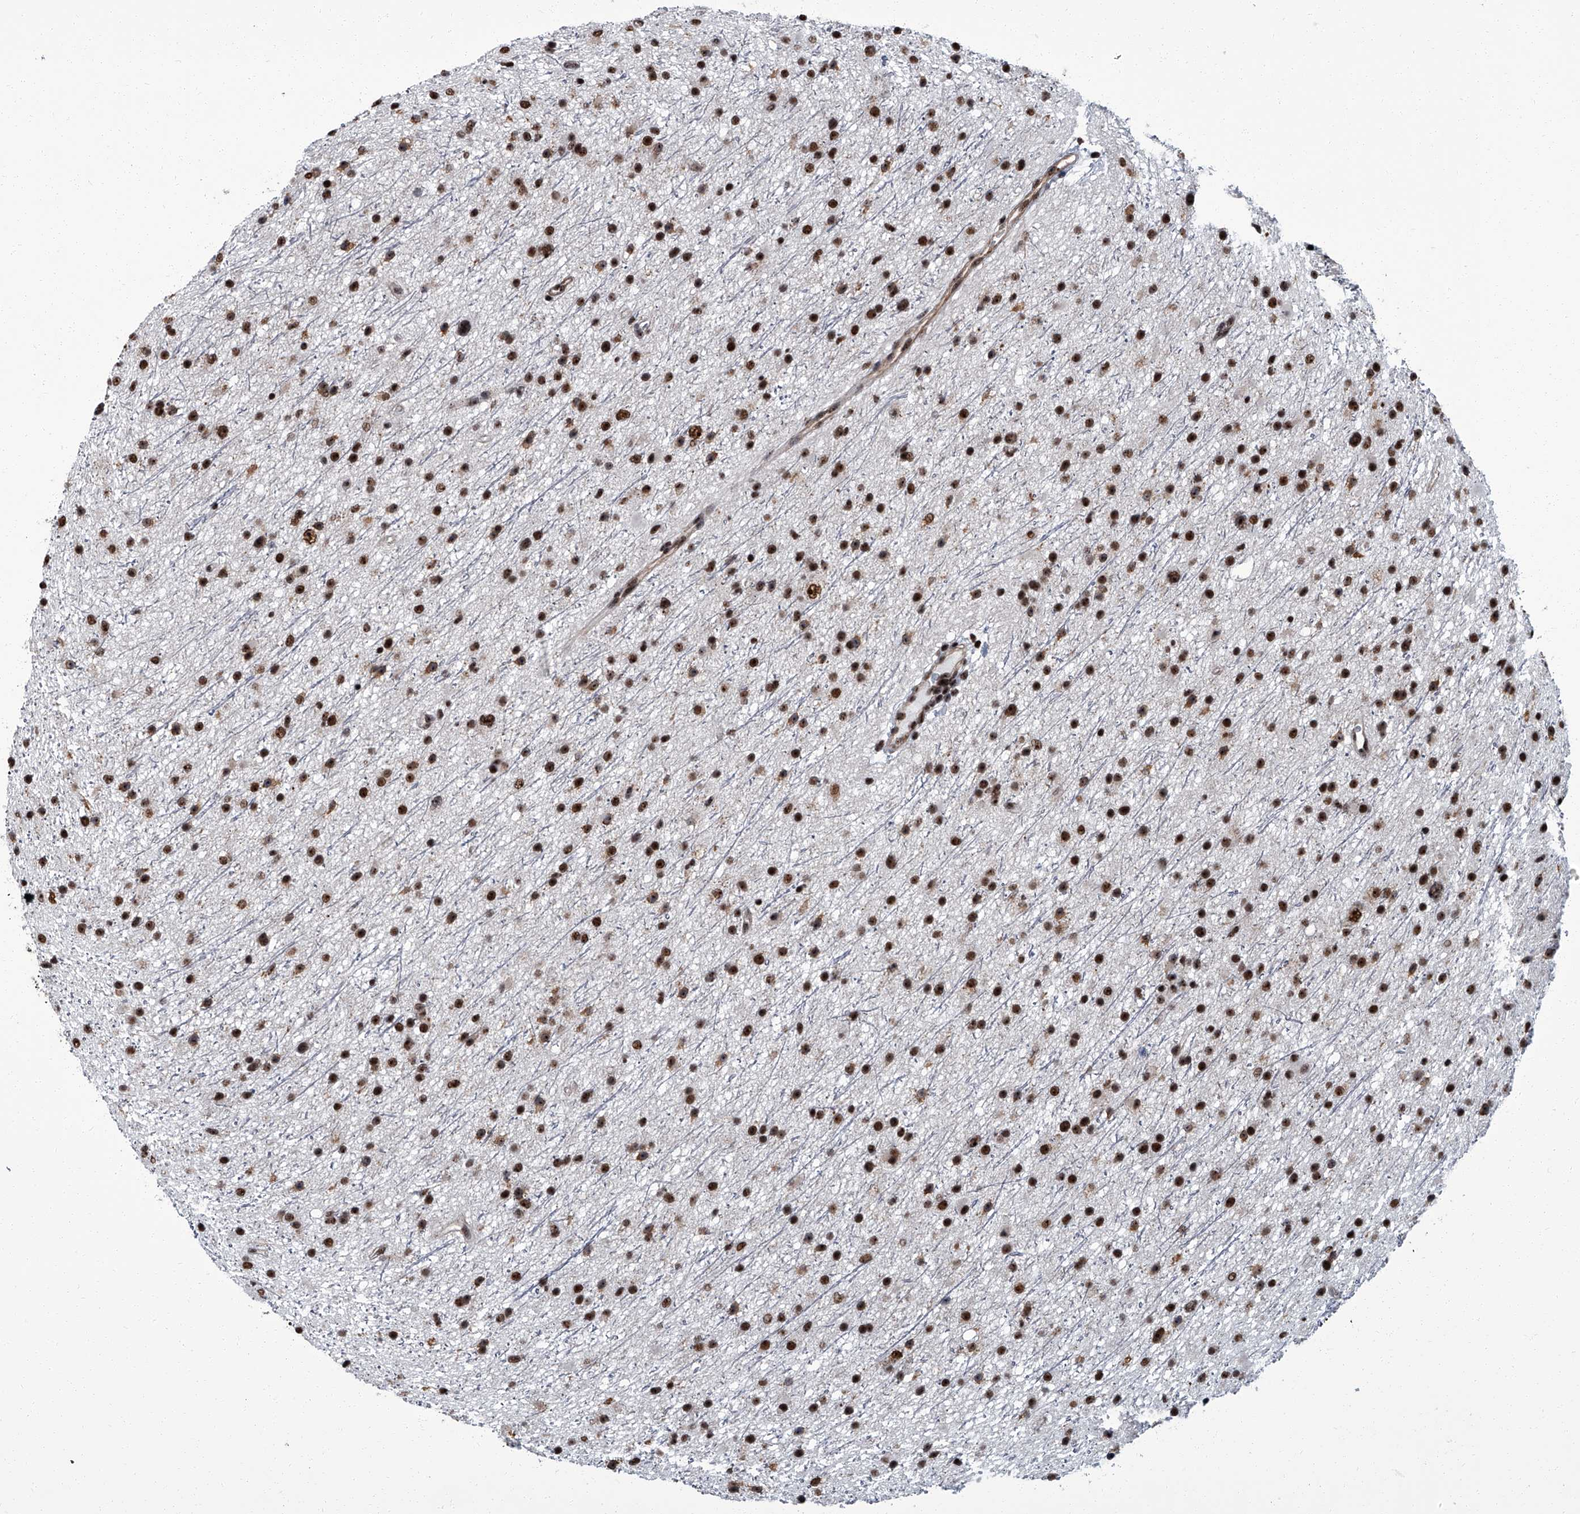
{"staining": {"intensity": "strong", "quantity": ">75%", "location": "nuclear"}, "tissue": "glioma", "cell_type": "Tumor cells", "image_type": "cancer", "snomed": [{"axis": "morphology", "description": "Glioma, malignant, Low grade"}, {"axis": "topography", "description": "Cerebral cortex"}], "caption": "Human glioma stained with a protein marker reveals strong staining in tumor cells.", "gene": "ZNF518B", "patient": {"sex": "female", "age": 39}}